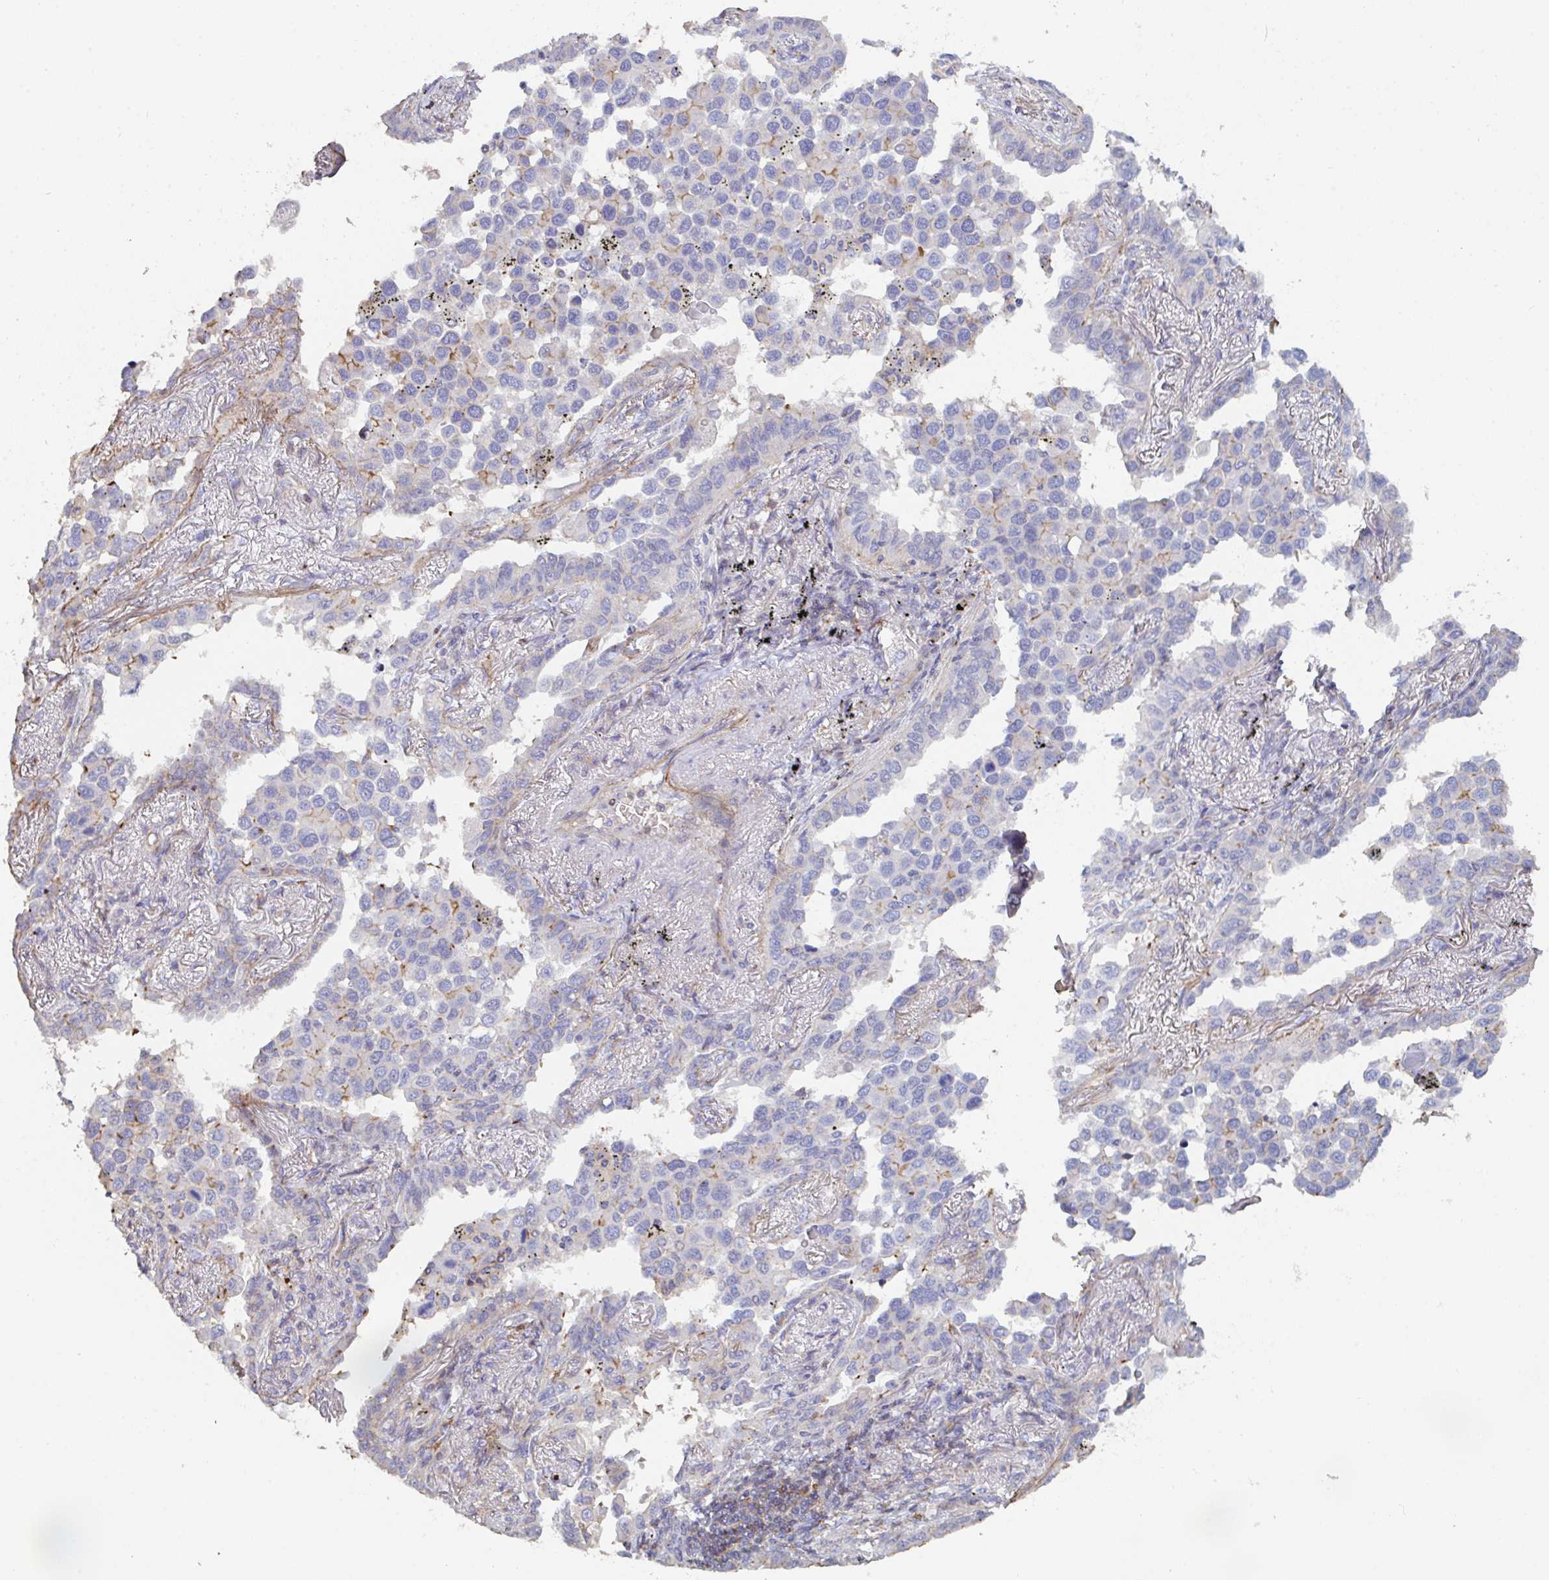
{"staining": {"intensity": "weak", "quantity": "<25%", "location": "cytoplasmic/membranous"}, "tissue": "lung cancer", "cell_type": "Tumor cells", "image_type": "cancer", "snomed": [{"axis": "morphology", "description": "Adenocarcinoma, NOS"}, {"axis": "topography", "description": "Lung"}], "caption": "A histopathology image of lung adenocarcinoma stained for a protein demonstrates no brown staining in tumor cells.", "gene": "FZD2", "patient": {"sex": "male", "age": 67}}